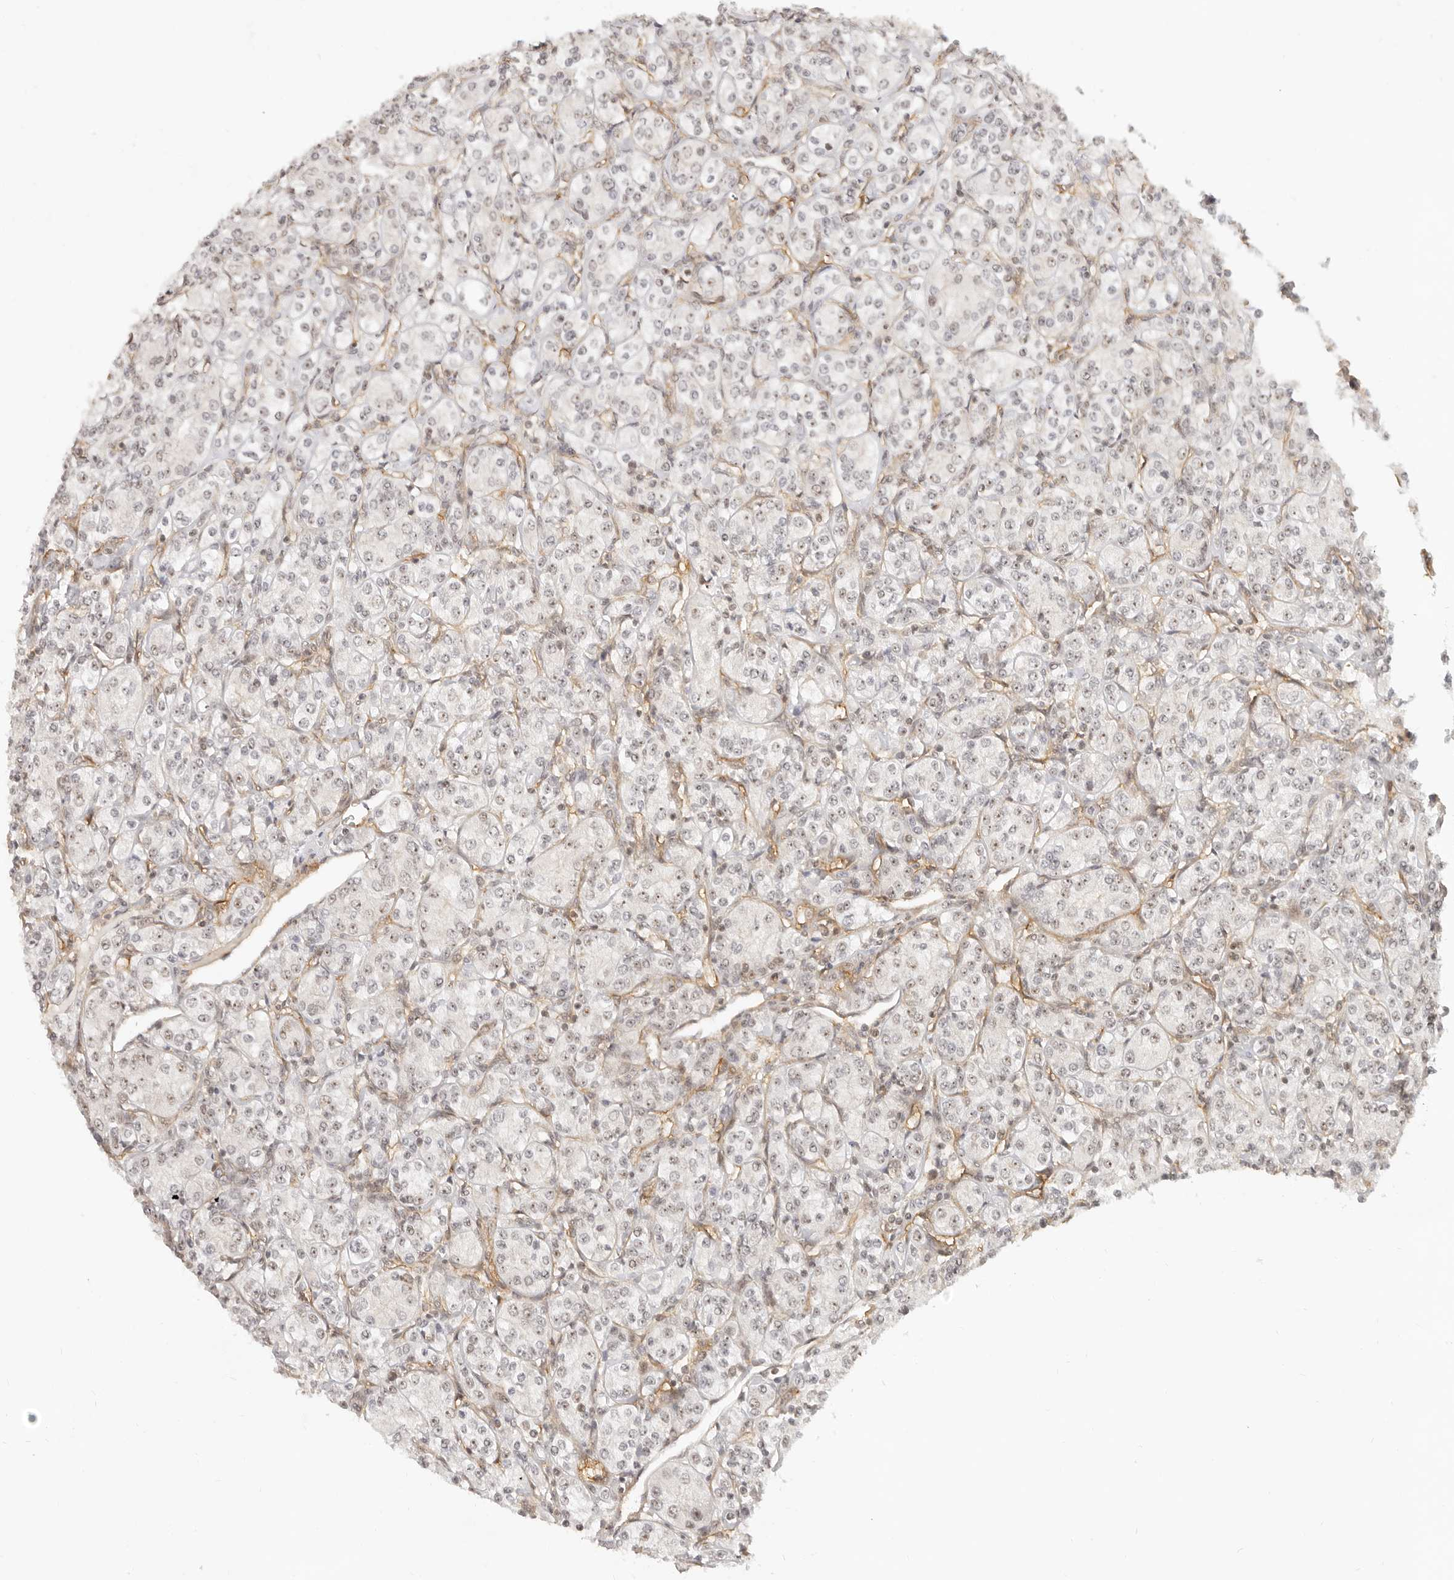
{"staining": {"intensity": "weak", "quantity": ">75%", "location": "nuclear"}, "tissue": "renal cancer", "cell_type": "Tumor cells", "image_type": "cancer", "snomed": [{"axis": "morphology", "description": "Adenocarcinoma, NOS"}, {"axis": "topography", "description": "Kidney"}], "caption": "Protein expression analysis of human renal cancer reveals weak nuclear positivity in about >75% of tumor cells.", "gene": "BAP1", "patient": {"sex": "male", "age": 77}}